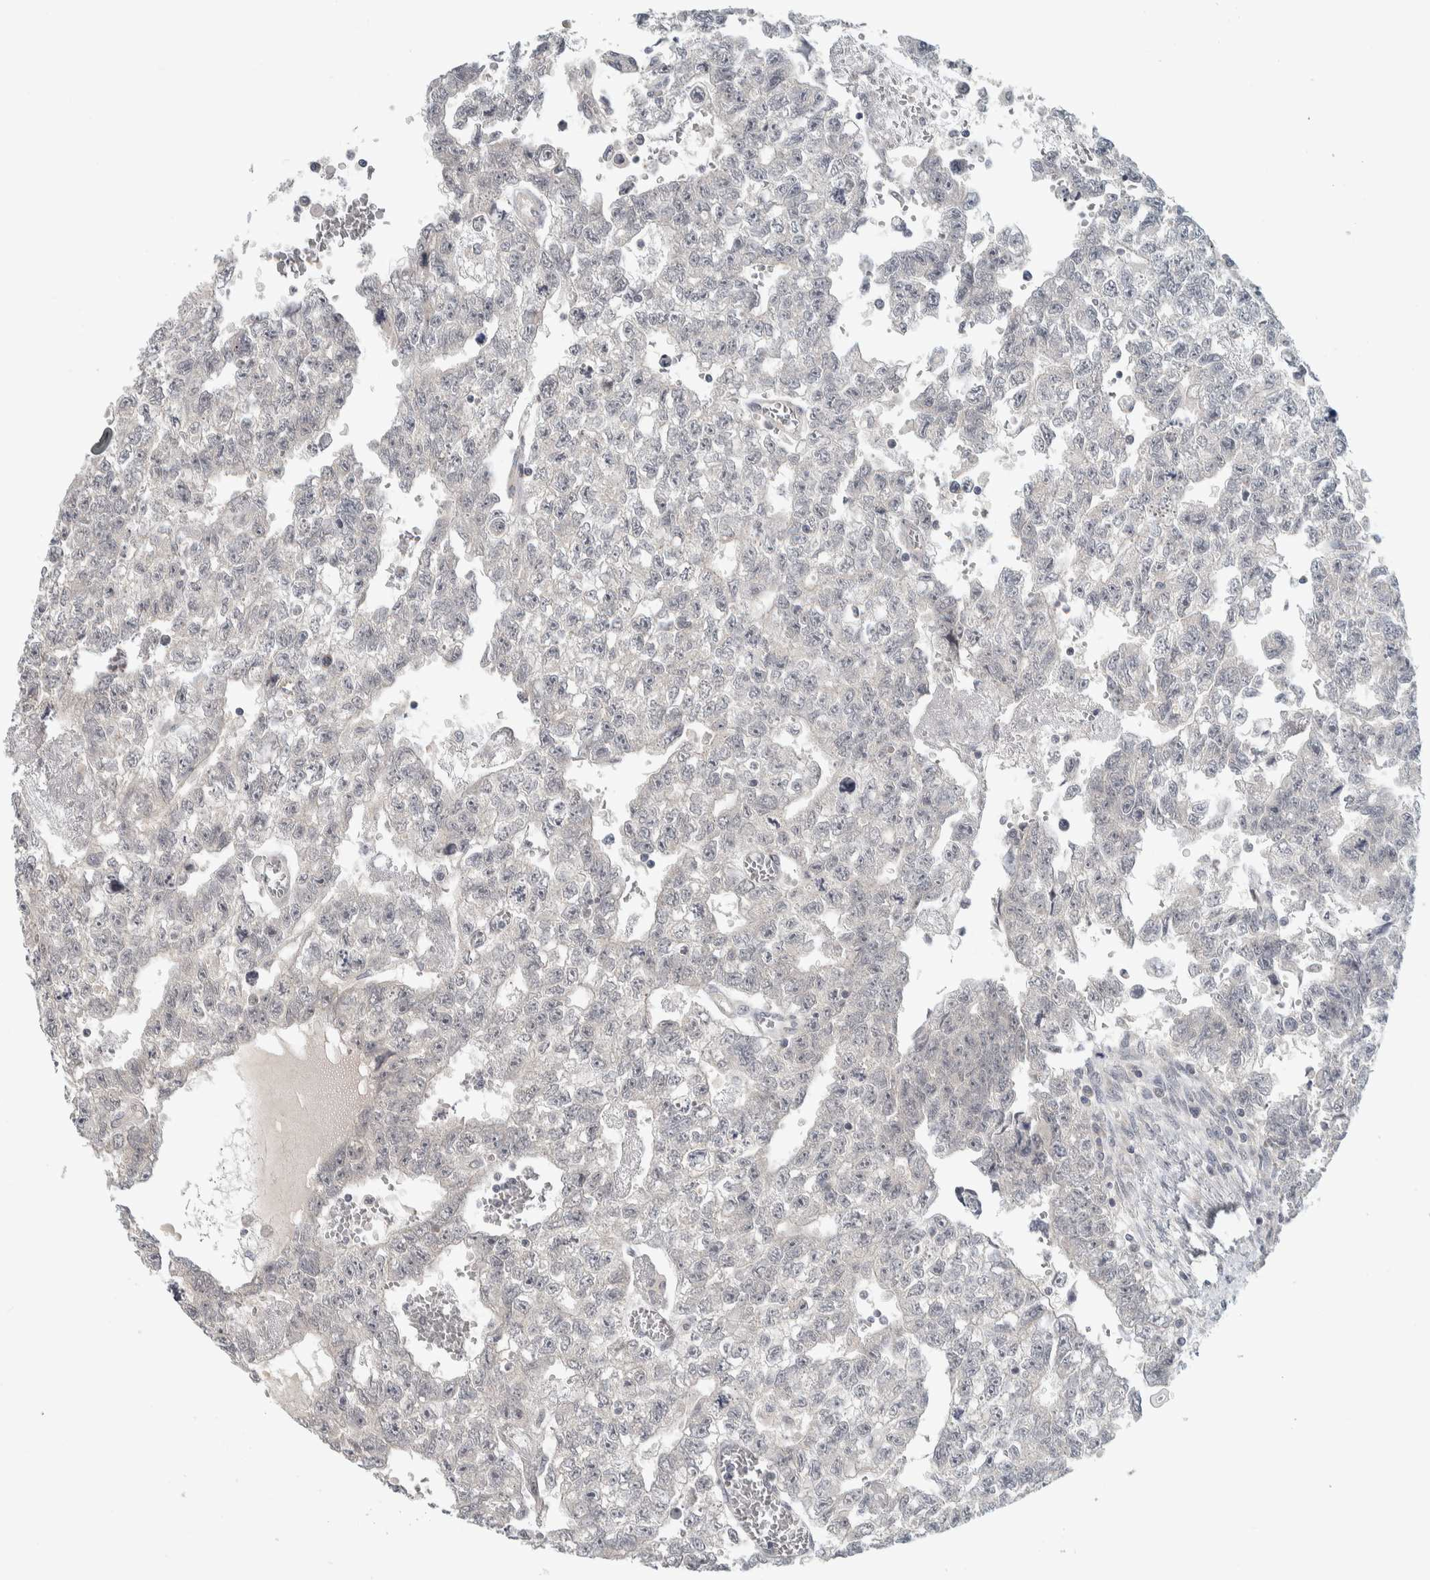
{"staining": {"intensity": "negative", "quantity": "none", "location": "none"}, "tissue": "testis cancer", "cell_type": "Tumor cells", "image_type": "cancer", "snomed": [{"axis": "morphology", "description": "Seminoma, NOS"}, {"axis": "morphology", "description": "Carcinoma, Embryonal, NOS"}, {"axis": "topography", "description": "Testis"}], "caption": "An image of testis cancer stained for a protein exhibits no brown staining in tumor cells.", "gene": "AFP", "patient": {"sex": "male", "age": 38}}